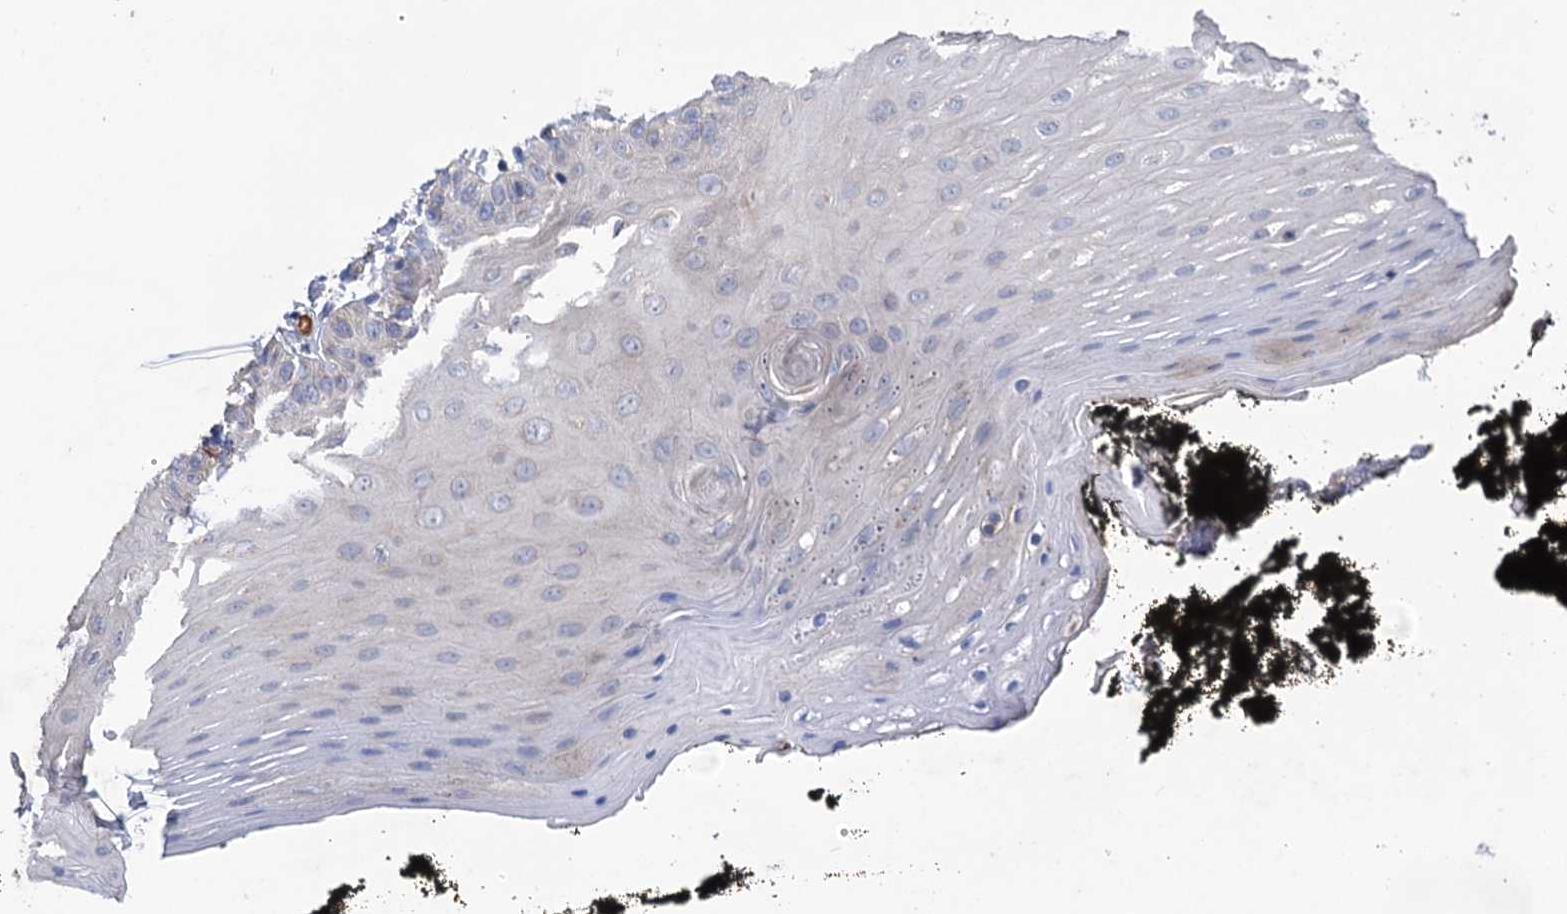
{"staining": {"intensity": "negative", "quantity": "none", "location": "none"}, "tissue": "oral mucosa", "cell_type": "Squamous epithelial cells", "image_type": "normal", "snomed": [{"axis": "morphology", "description": "Normal tissue, NOS"}, {"axis": "topography", "description": "Oral tissue"}], "caption": "Immunohistochemistry (IHC) of normal human oral mucosa shows no positivity in squamous epithelial cells. (DAB IHC with hematoxylin counter stain).", "gene": "CLPB", "patient": {"sex": "male", "age": 74}}